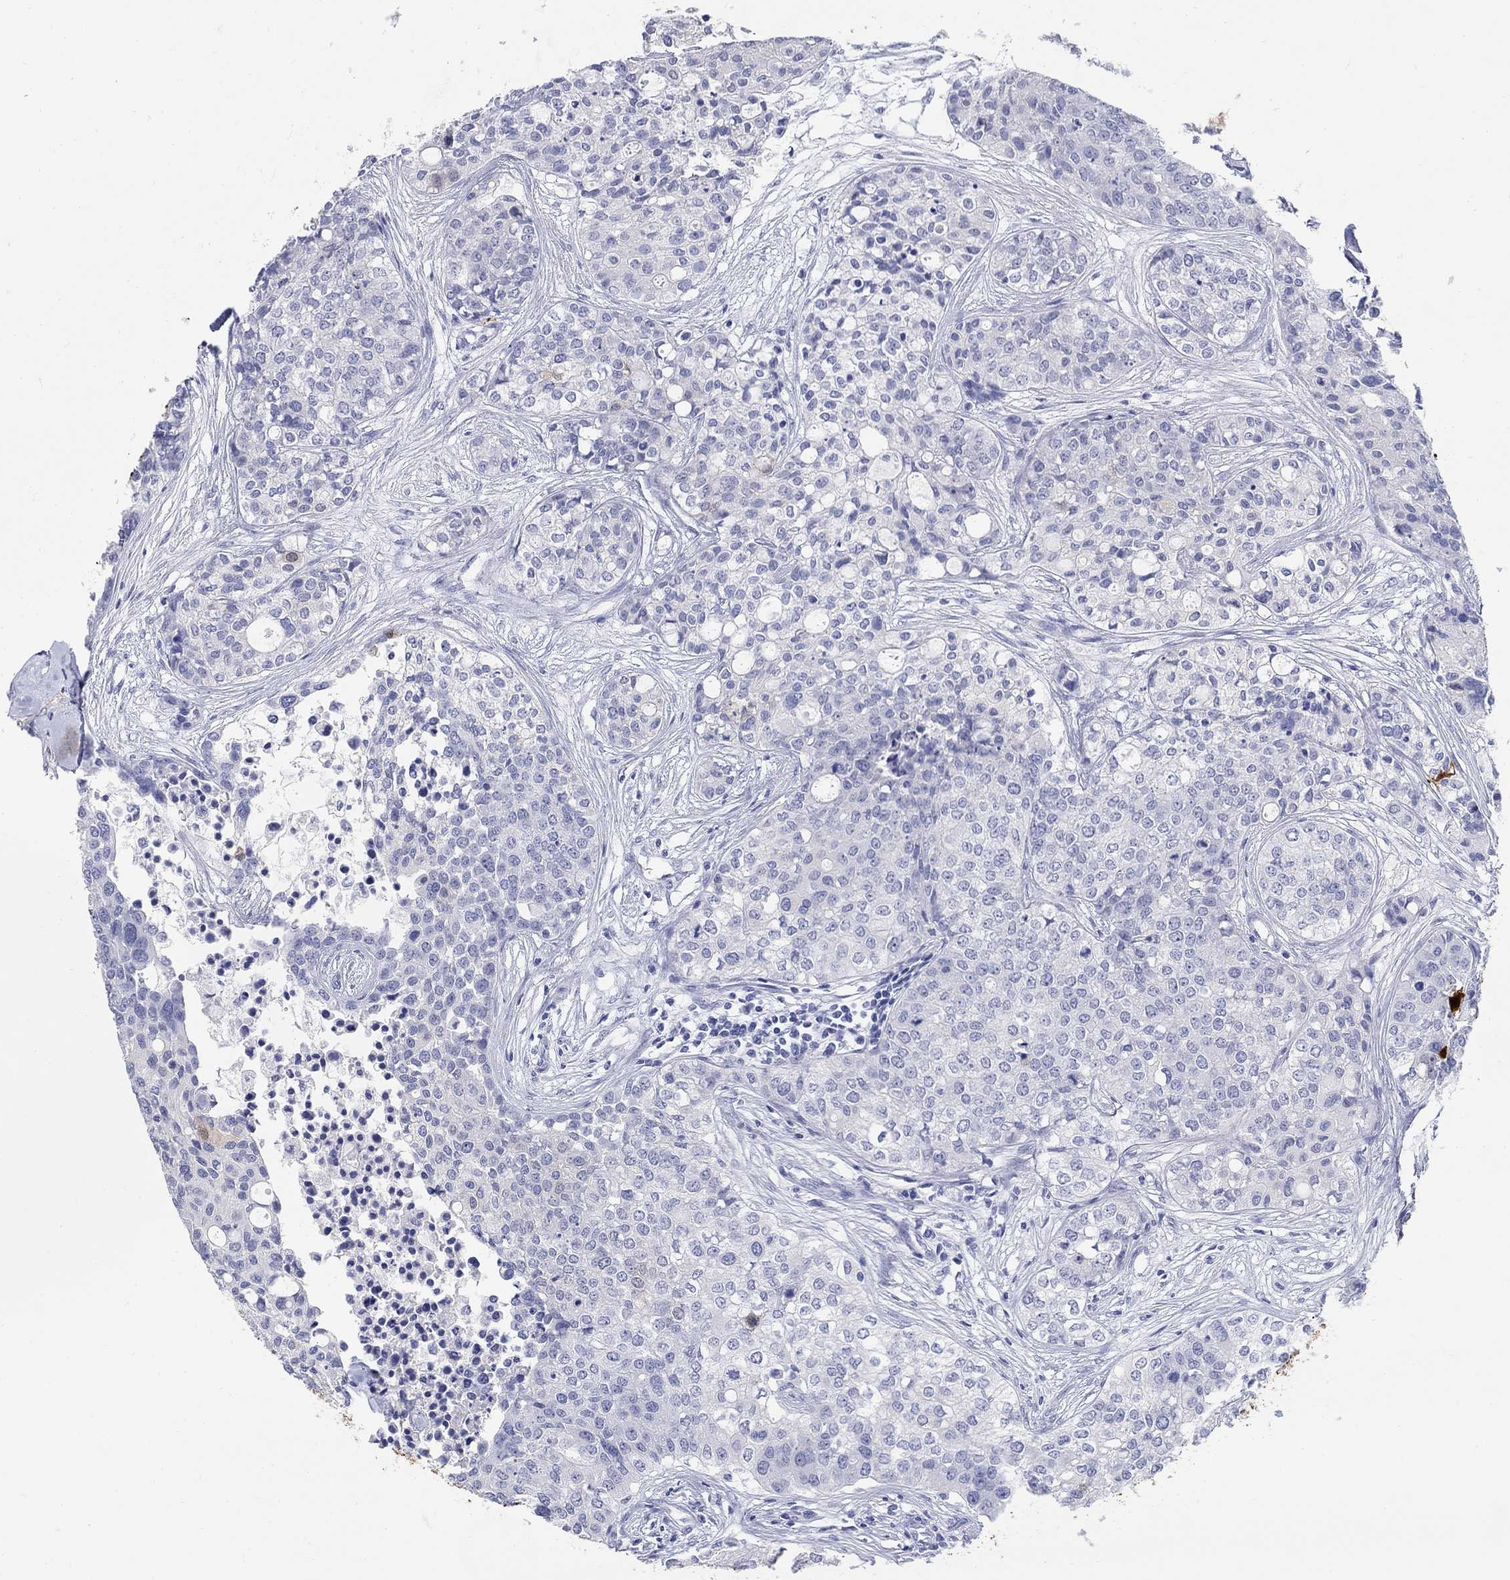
{"staining": {"intensity": "strong", "quantity": "<25%", "location": "cytoplasmic/membranous,nuclear"}, "tissue": "carcinoid", "cell_type": "Tumor cells", "image_type": "cancer", "snomed": [{"axis": "morphology", "description": "Carcinoid, malignant, NOS"}, {"axis": "topography", "description": "Colon"}], "caption": "IHC (DAB) staining of human carcinoid (malignant) displays strong cytoplasmic/membranous and nuclear protein staining in approximately <25% of tumor cells.", "gene": "AKR1C2", "patient": {"sex": "male", "age": 81}}